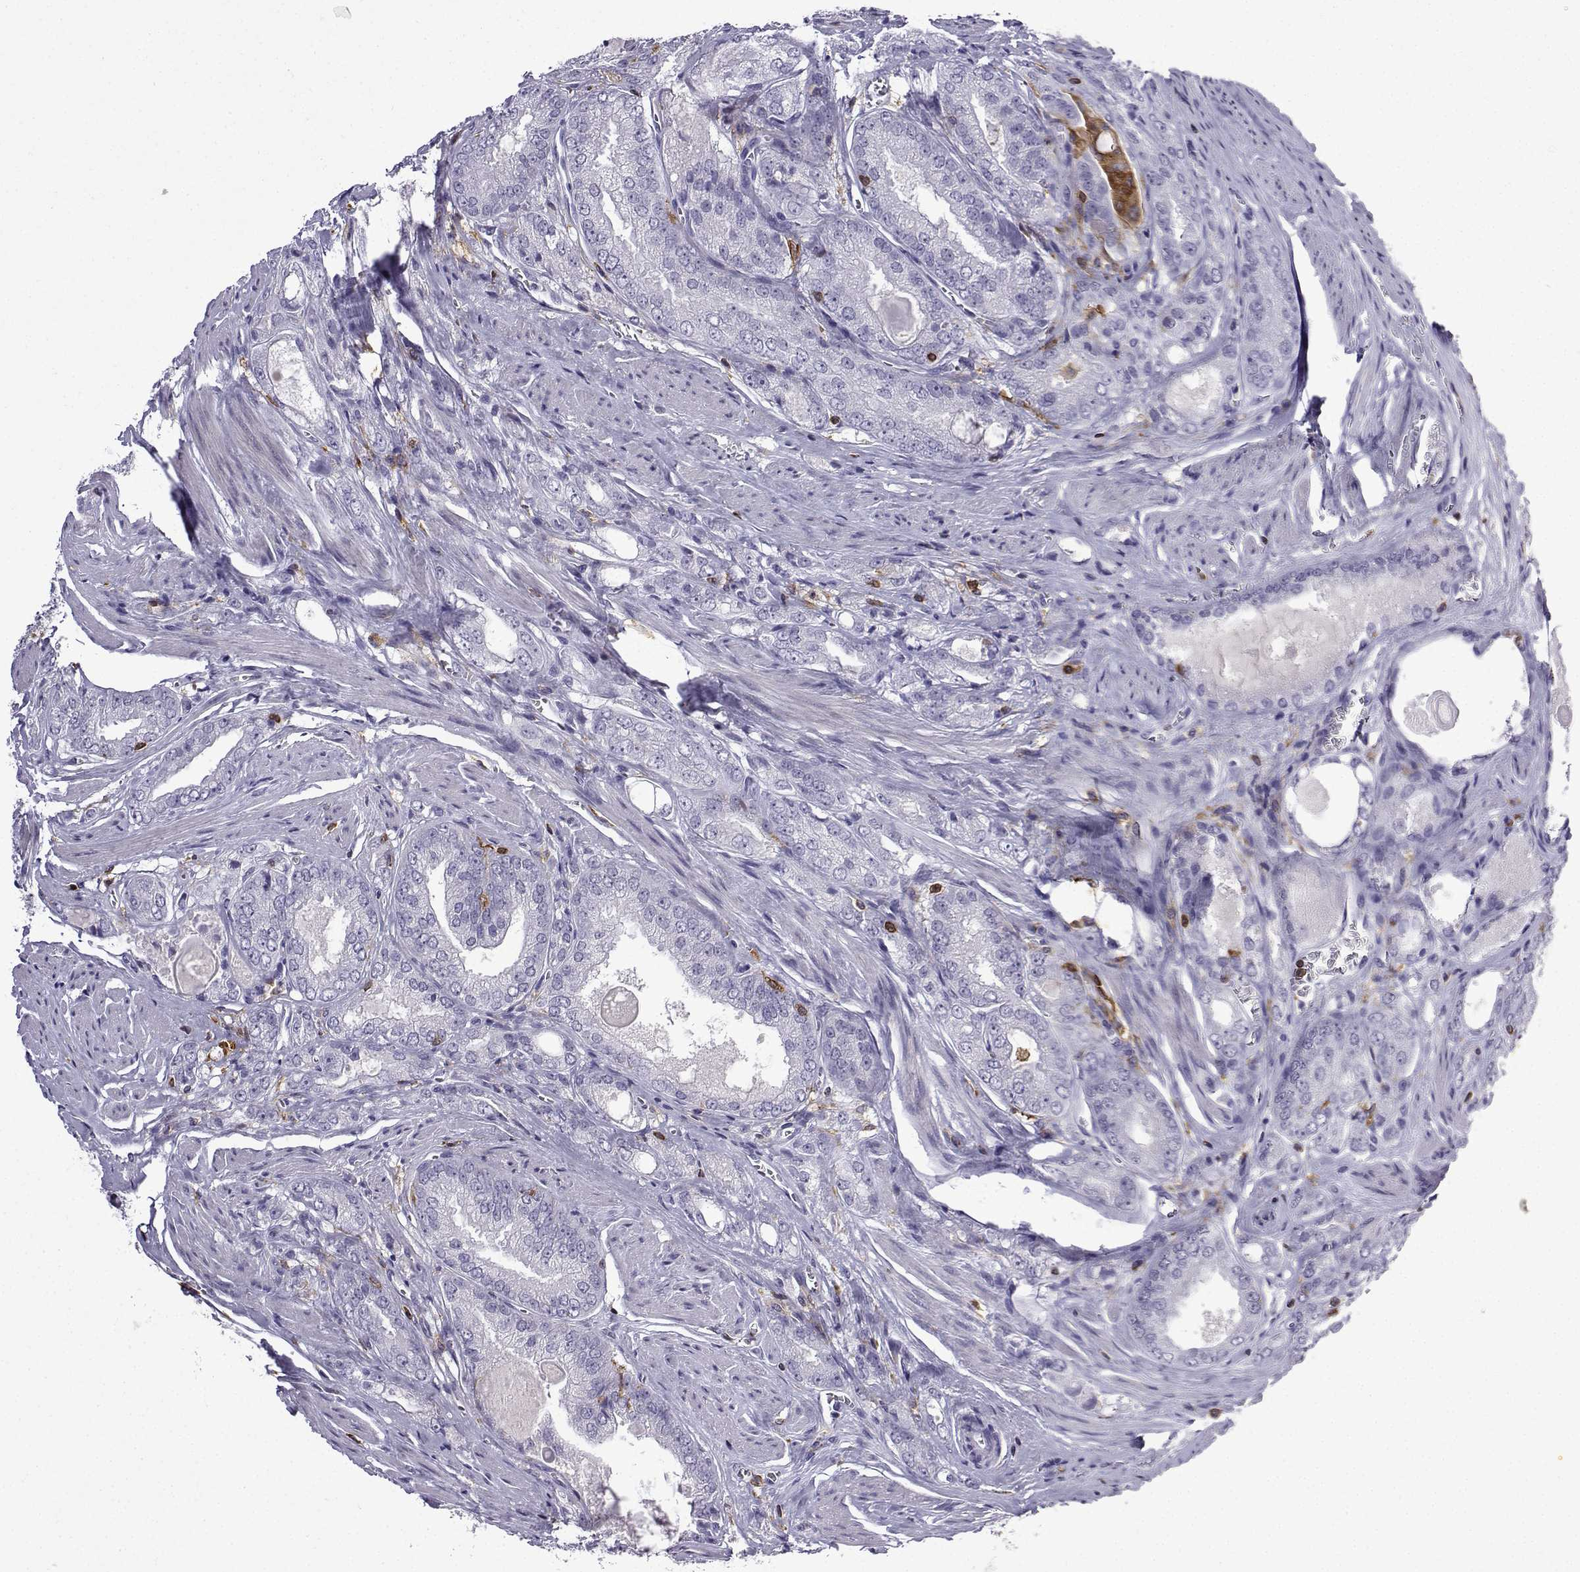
{"staining": {"intensity": "negative", "quantity": "none", "location": "none"}, "tissue": "prostate cancer", "cell_type": "Tumor cells", "image_type": "cancer", "snomed": [{"axis": "morphology", "description": "Adenocarcinoma, NOS"}, {"axis": "morphology", "description": "Adenocarcinoma, High grade"}, {"axis": "topography", "description": "Prostate"}], "caption": "IHC micrograph of neoplastic tissue: prostate cancer (adenocarcinoma (high-grade)) stained with DAB reveals no significant protein positivity in tumor cells.", "gene": "DOCK10", "patient": {"sex": "male", "age": 70}}